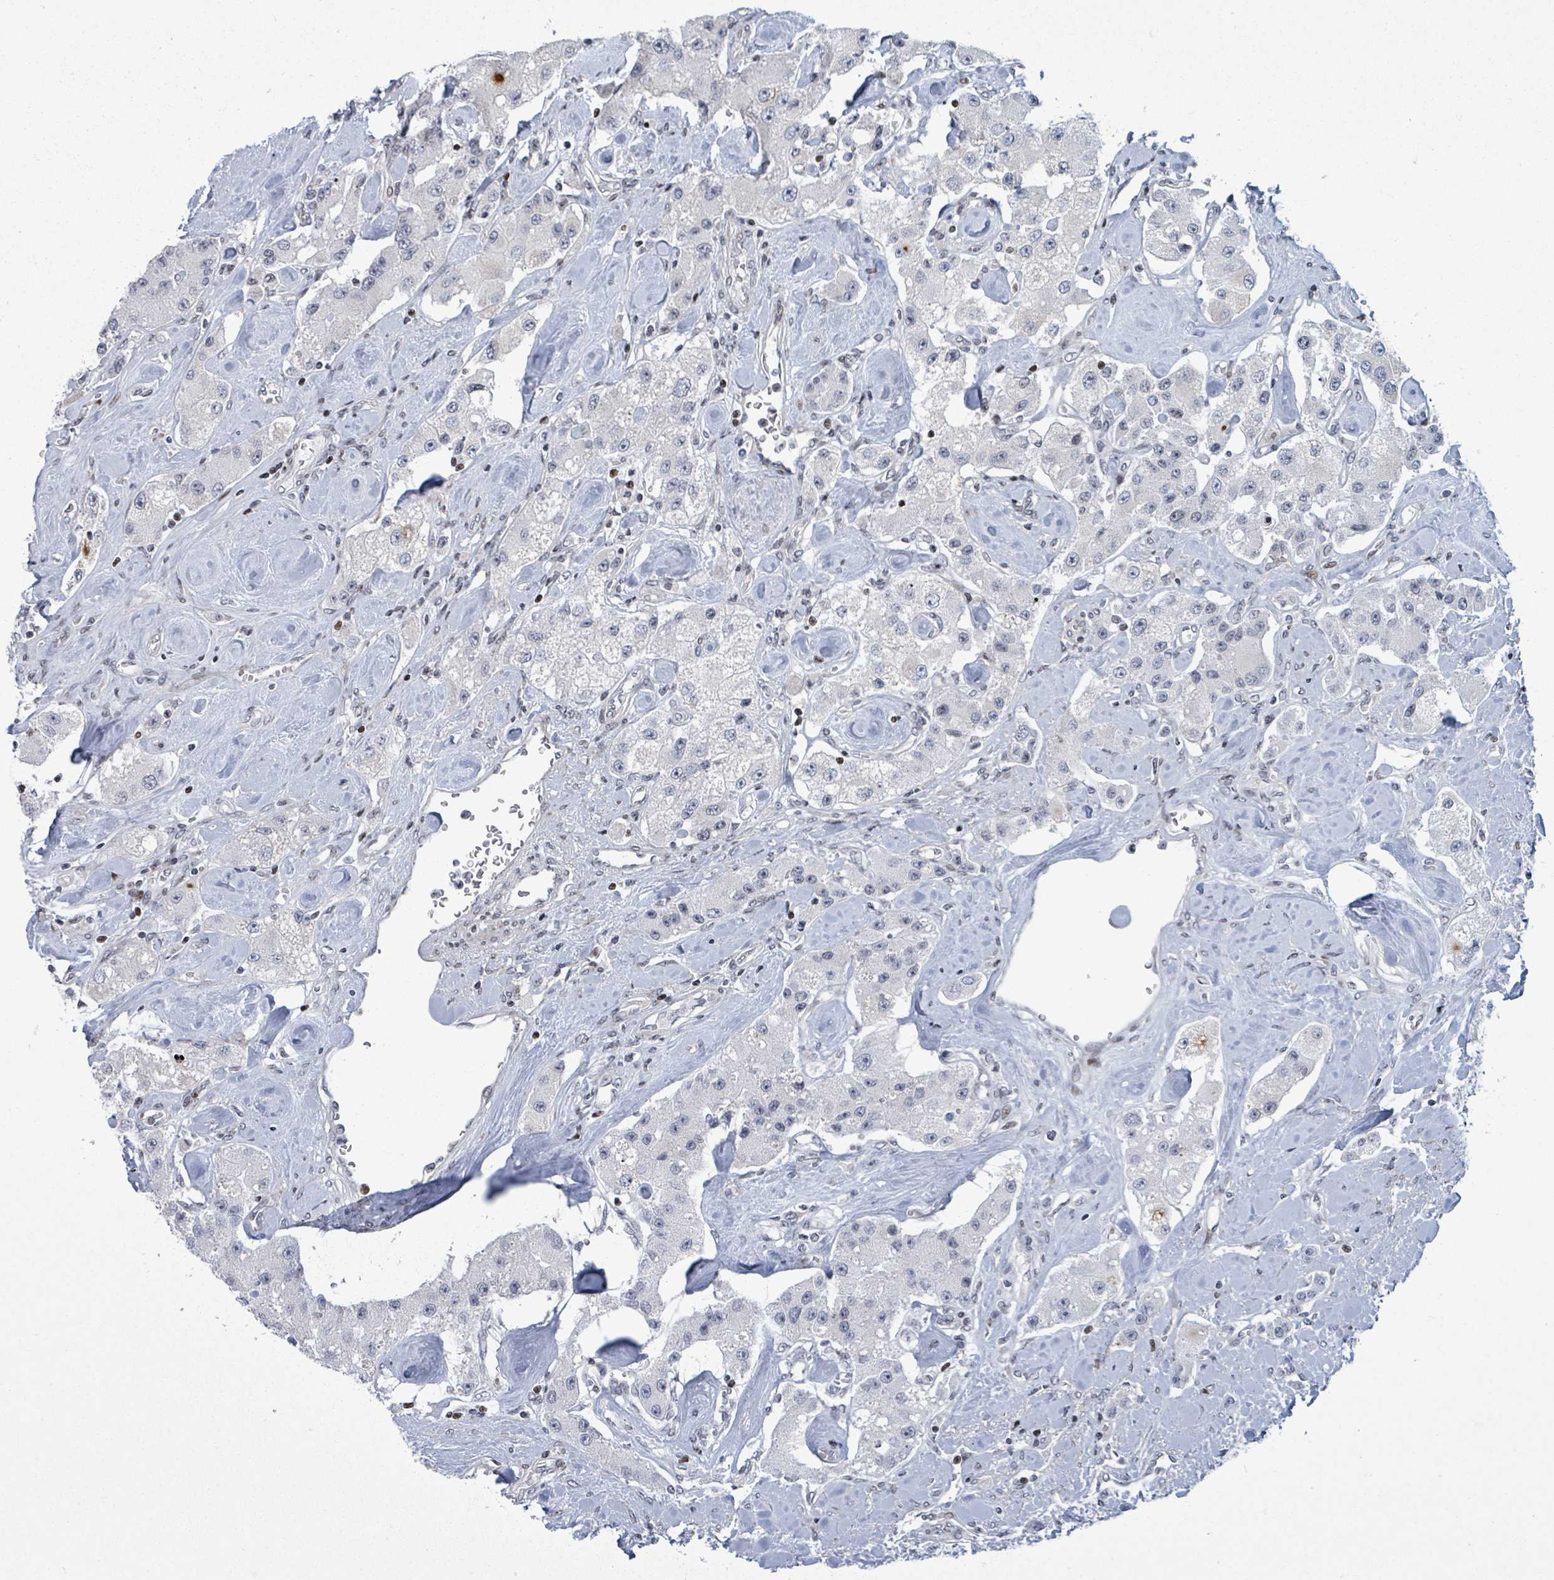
{"staining": {"intensity": "moderate", "quantity": "<25%", "location": "cytoplasmic/membranous"}, "tissue": "carcinoid", "cell_type": "Tumor cells", "image_type": "cancer", "snomed": [{"axis": "morphology", "description": "Carcinoid, malignant, NOS"}, {"axis": "topography", "description": "Pancreas"}], "caption": "Protein staining demonstrates moderate cytoplasmic/membranous expression in approximately <25% of tumor cells in carcinoid. (DAB (3,3'-diaminobenzidine) IHC with brightfield microscopy, high magnification).", "gene": "FNDC4", "patient": {"sex": "male", "age": 41}}